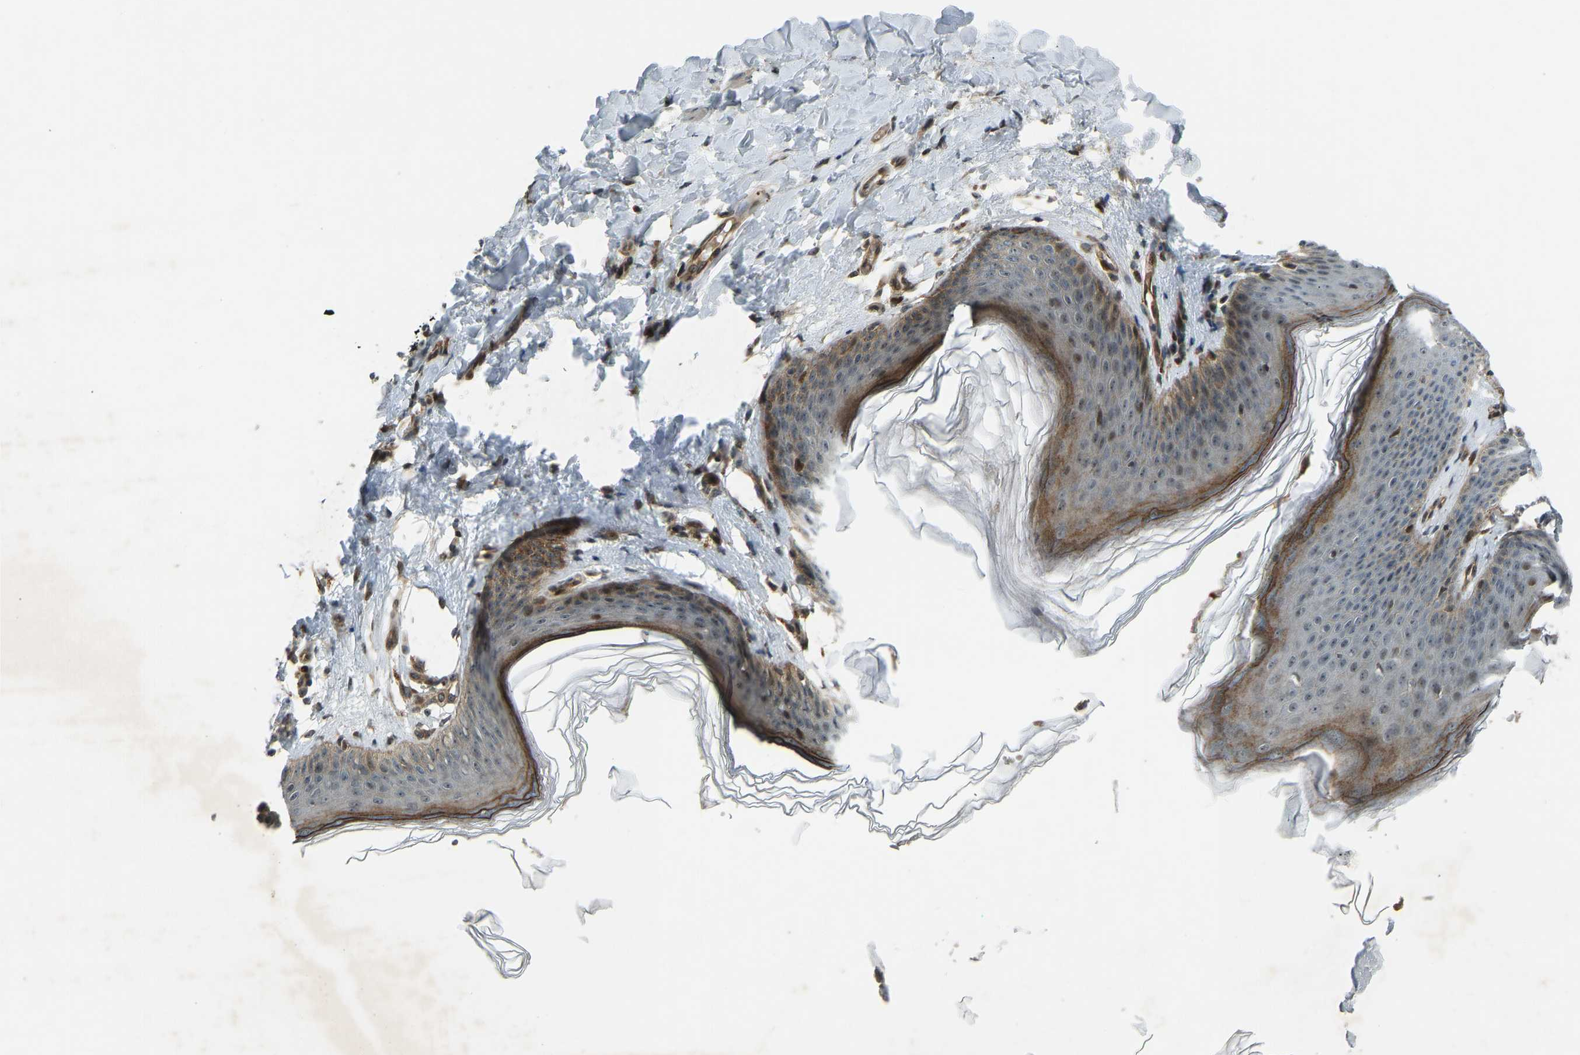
{"staining": {"intensity": "moderate", "quantity": "25%-75%", "location": "cytoplasmic/membranous,nuclear"}, "tissue": "skin", "cell_type": "Epidermal cells", "image_type": "normal", "snomed": [{"axis": "morphology", "description": "Normal tissue, NOS"}, {"axis": "topography", "description": "Vulva"}], "caption": "Protein staining of normal skin reveals moderate cytoplasmic/membranous,nuclear staining in approximately 25%-75% of epidermal cells.", "gene": "SVOPL", "patient": {"sex": "female", "age": 66}}